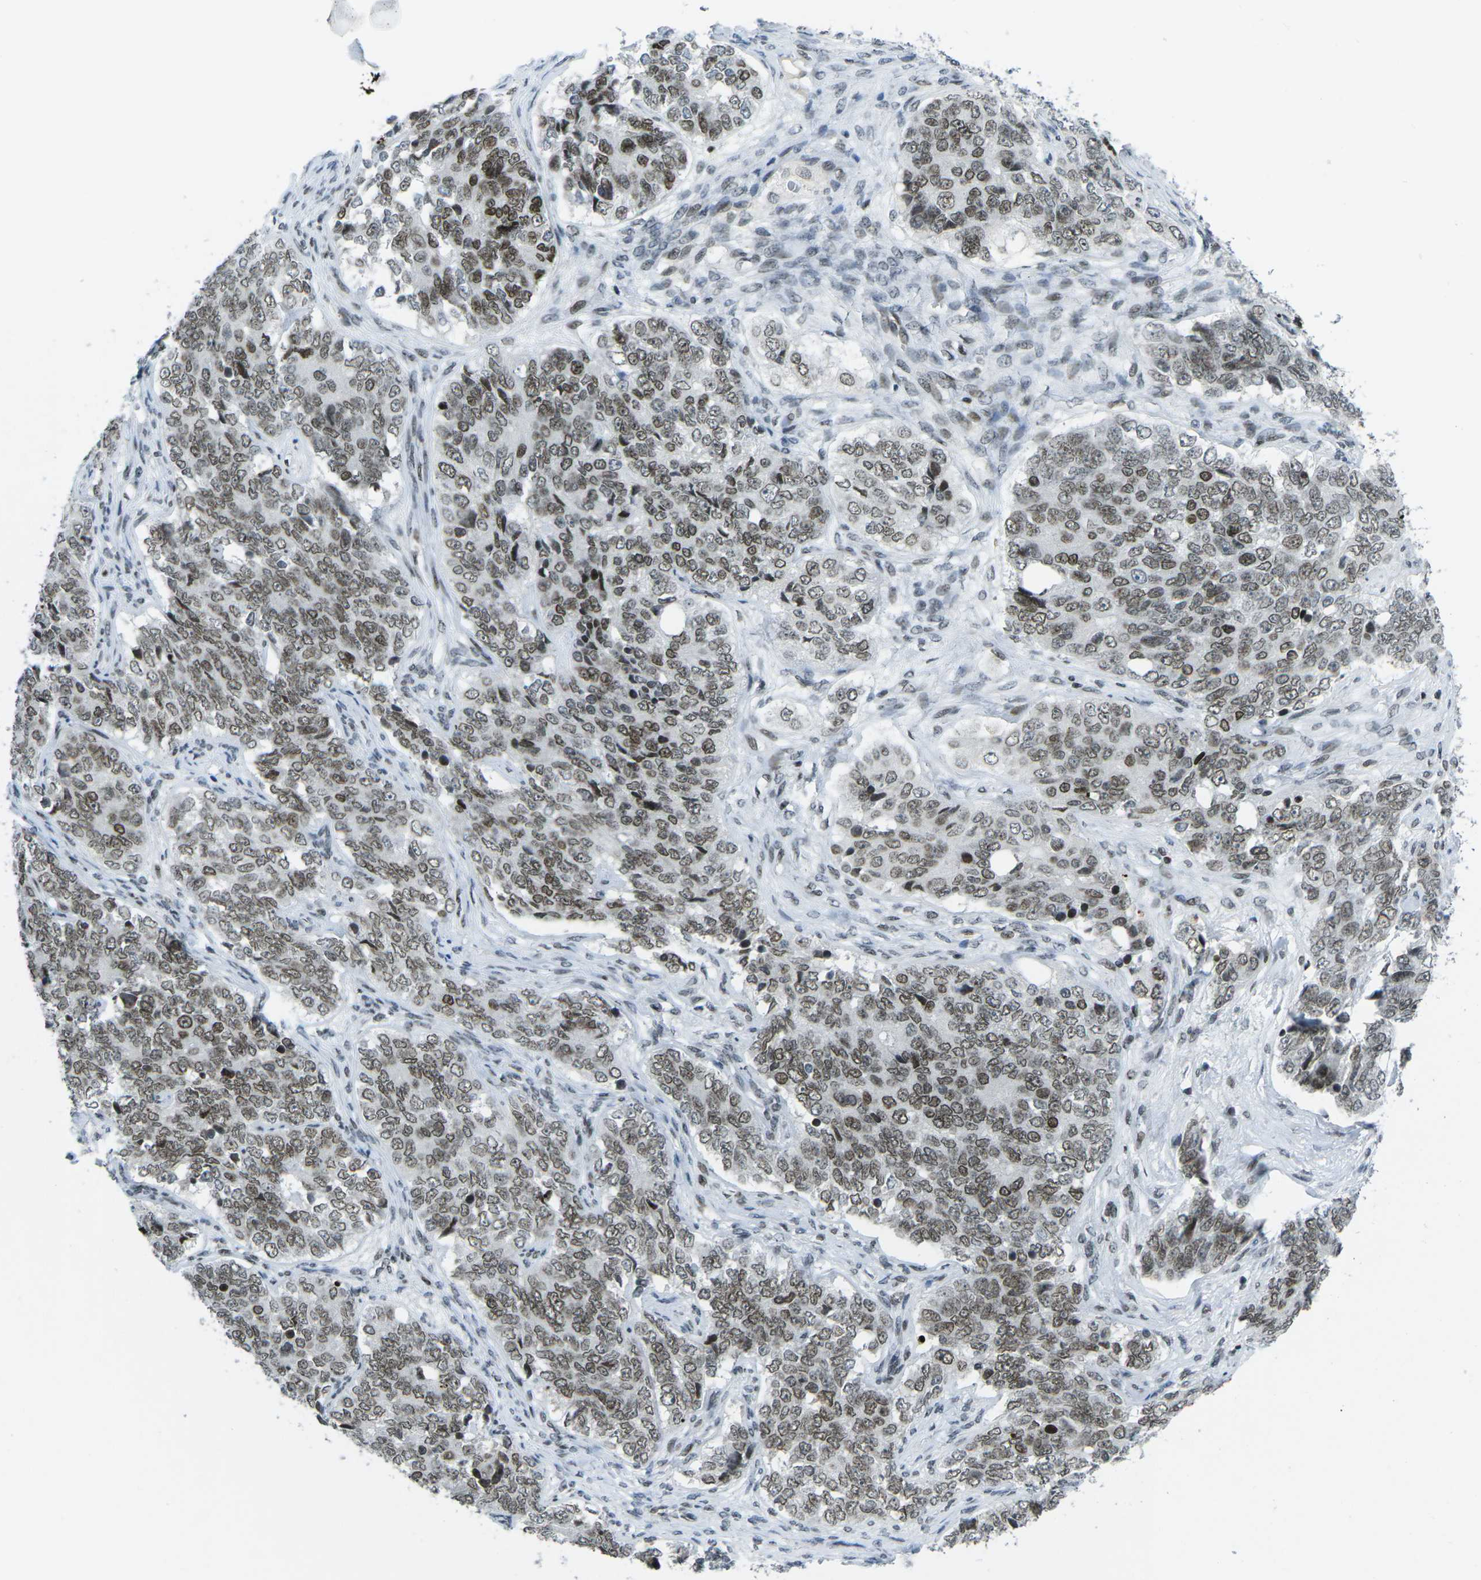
{"staining": {"intensity": "moderate", "quantity": ">75%", "location": "nuclear"}, "tissue": "ovarian cancer", "cell_type": "Tumor cells", "image_type": "cancer", "snomed": [{"axis": "morphology", "description": "Carcinoma, endometroid"}, {"axis": "topography", "description": "Ovary"}], "caption": "Ovarian cancer (endometroid carcinoma) stained for a protein shows moderate nuclear positivity in tumor cells.", "gene": "EME1", "patient": {"sex": "female", "age": 51}}